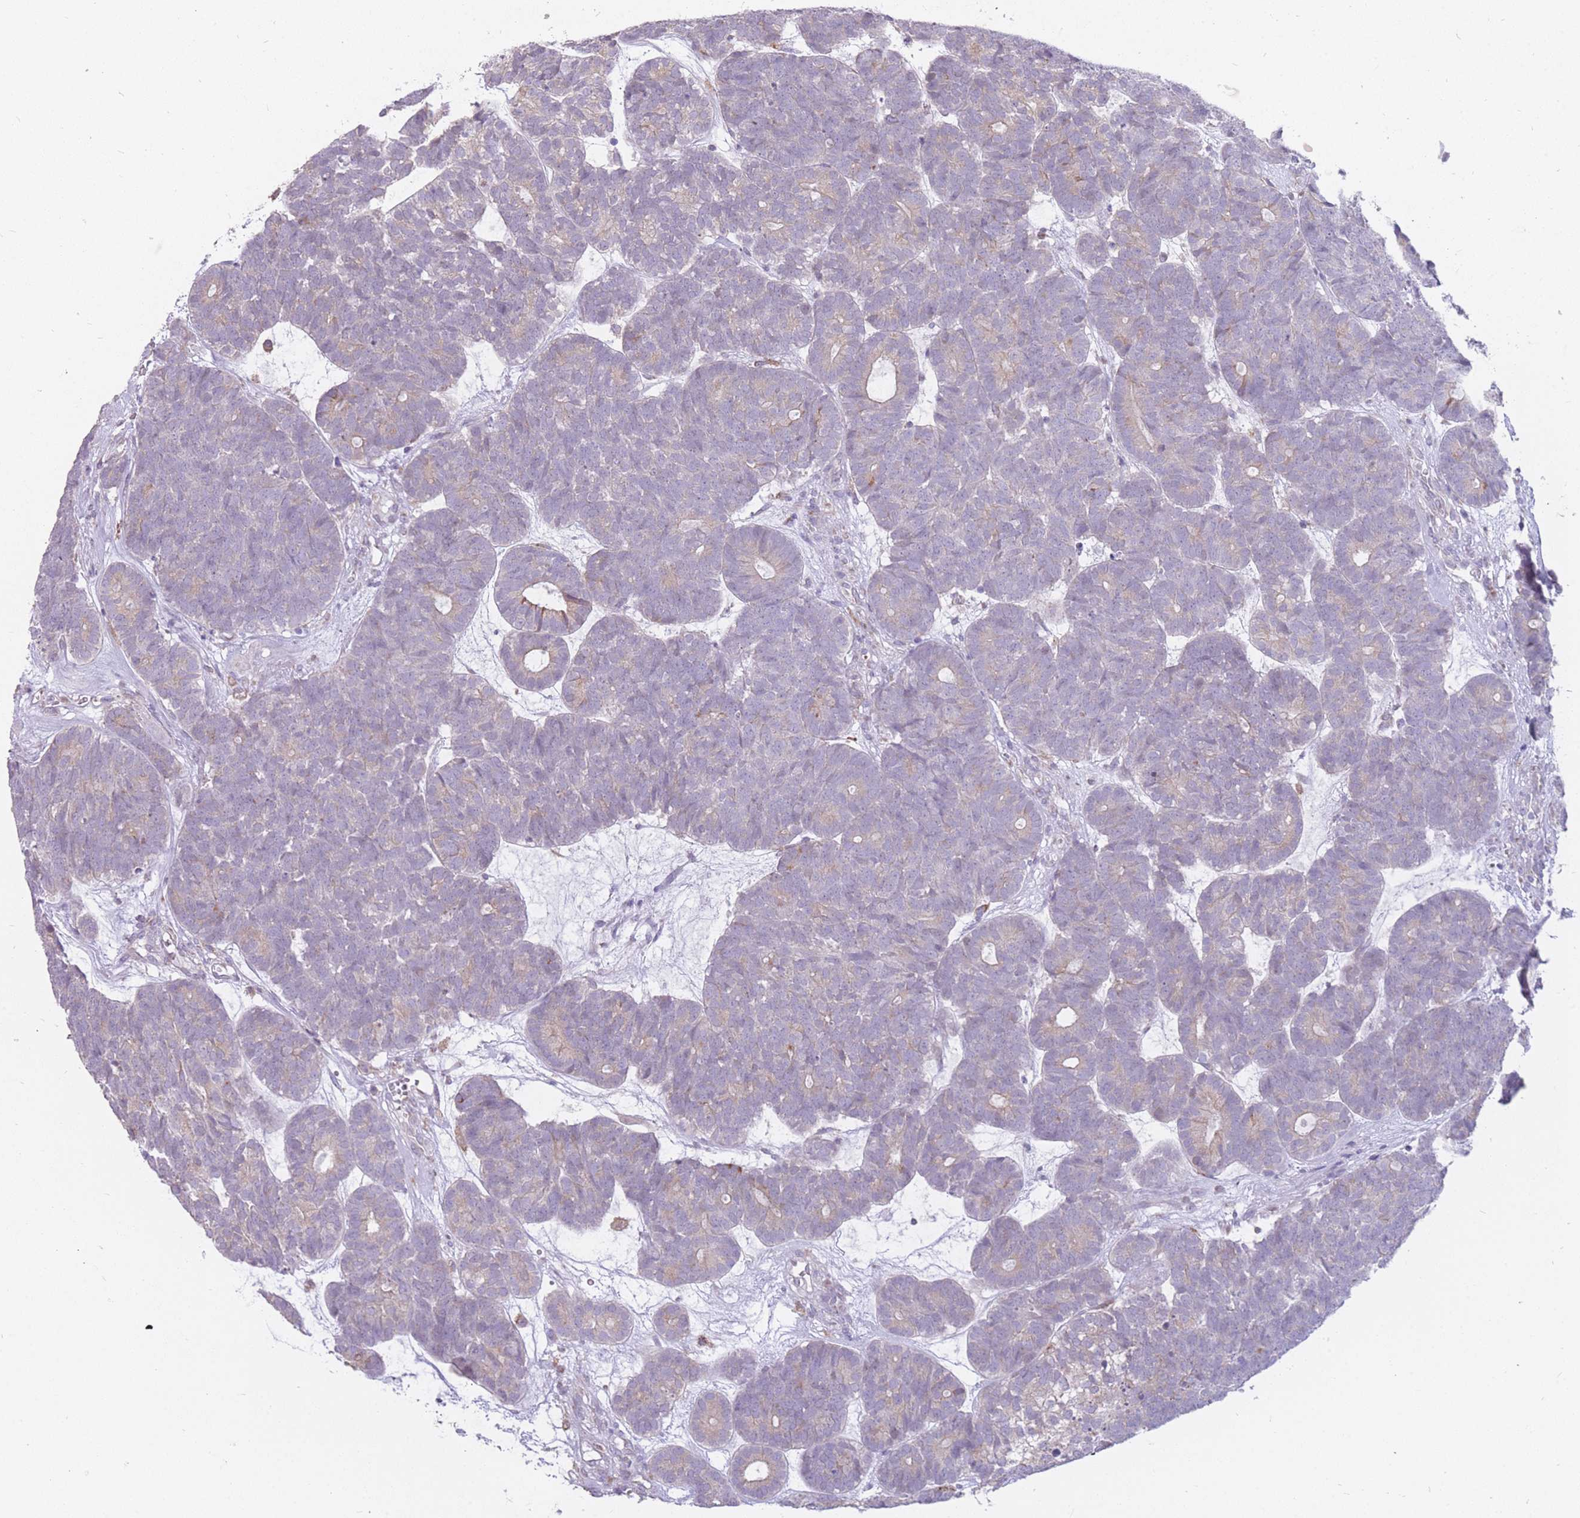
{"staining": {"intensity": "negative", "quantity": "none", "location": "none"}, "tissue": "head and neck cancer", "cell_type": "Tumor cells", "image_type": "cancer", "snomed": [{"axis": "morphology", "description": "Adenocarcinoma, NOS"}, {"axis": "topography", "description": "Head-Neck"}], "caption": "High magnification brightfield microscopy of head and neck cancer (adenocarcinoma) stained with DAB (brown) and counterstained with hematoxylin (blue): tumor cells show no significant staining. (Stains: DAB (3,3'-diaminobenzidine) immunohistochemistry (IHC) with hematoxylin counter stain, Microscopy: brightfield microscopy at high magnification).", "gene": "TRAPPC5", "patient": {"sex": "female", "age": 81}}